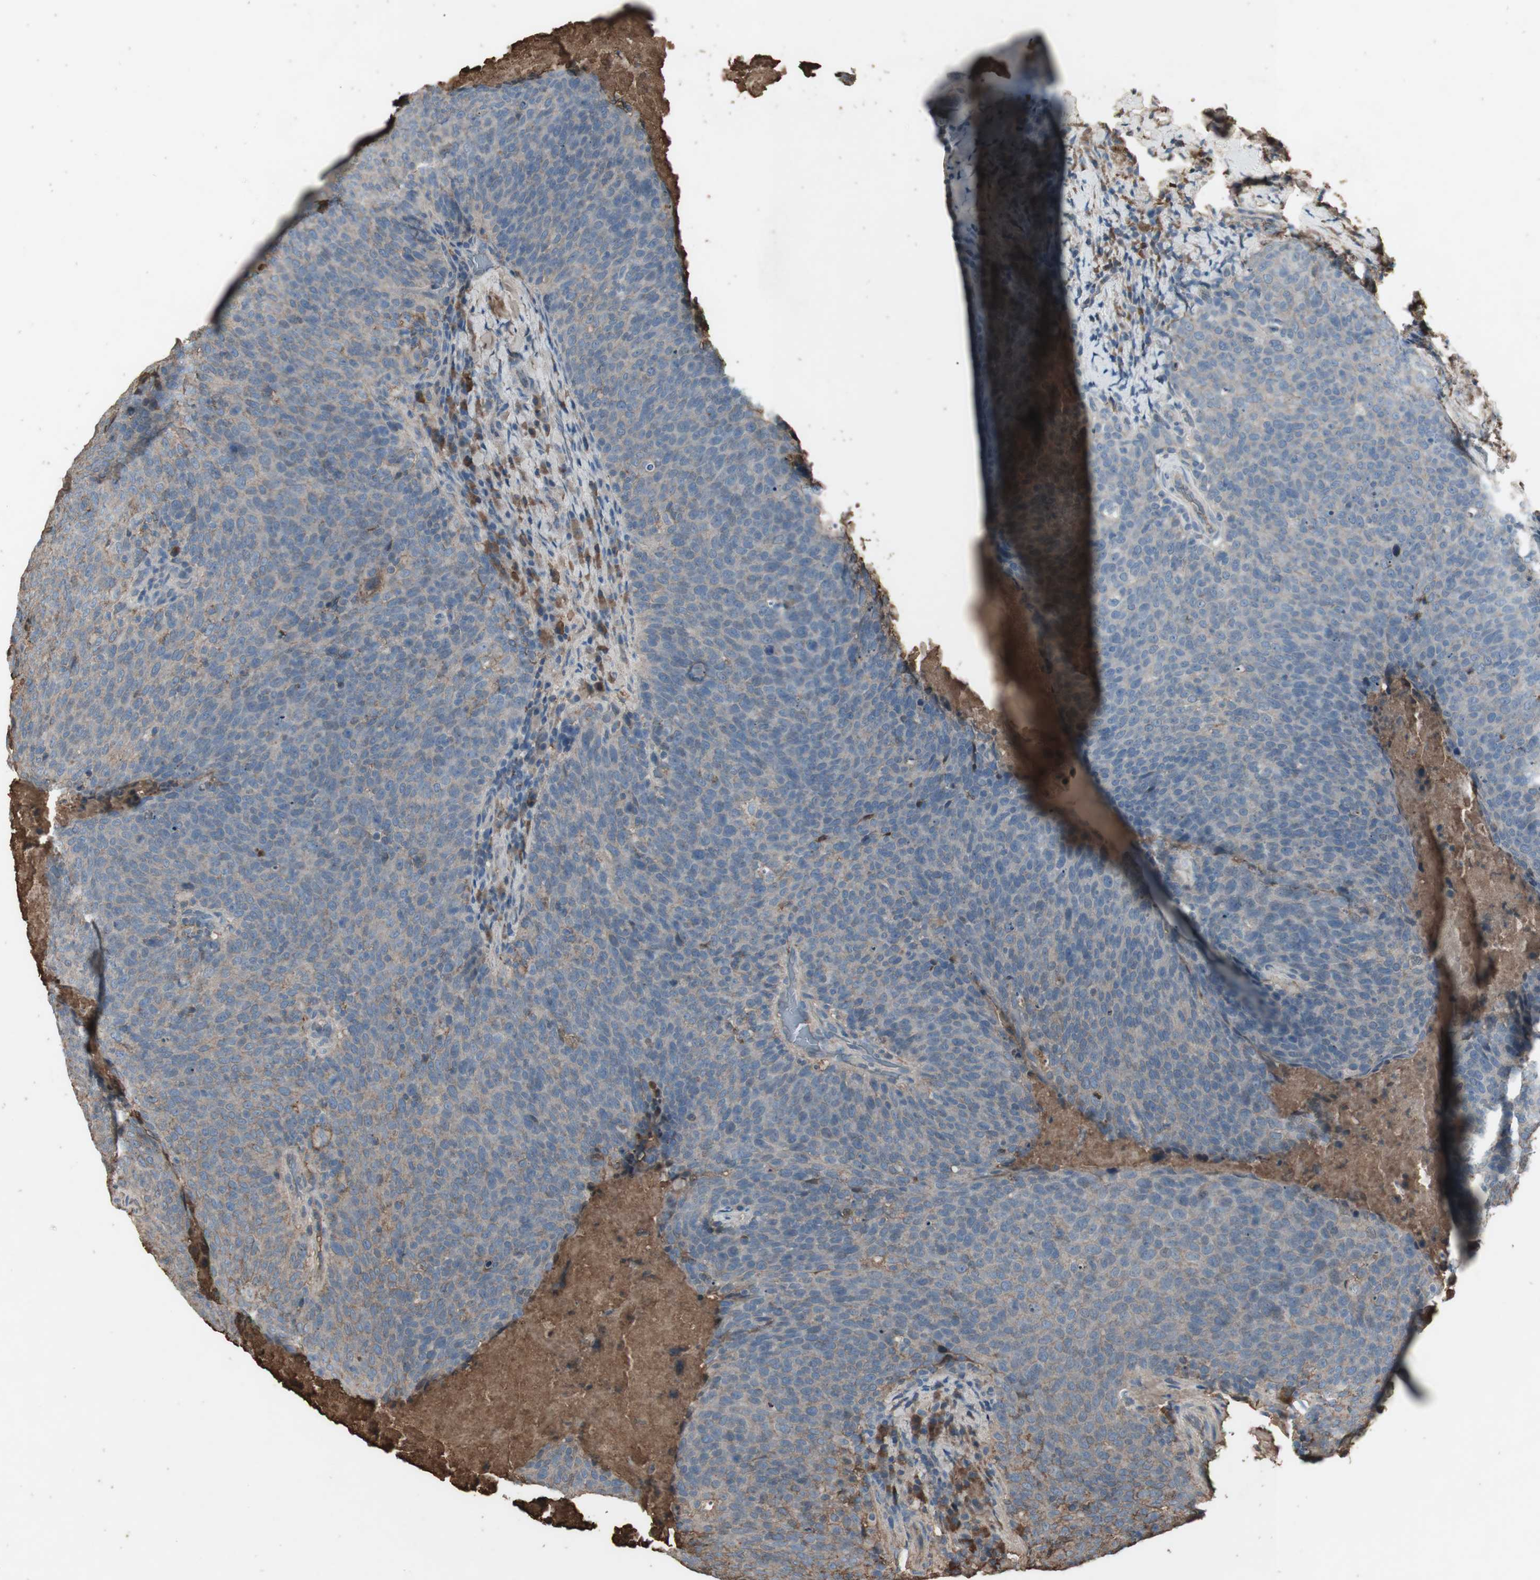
{"staining": {"intensity": "negative", "quantity": "none", "location": "none"}, "tissue": "head and neck cancer", "cell_type": "Tumor cells", "image_type": "cancer", "snomed": [{"axis": "morphology", "description": "Squamous cell carcinoma, NOS"}, {"axis": "morphology", "description": "Squamous cell carcinoma, metastatic, NOS"}, {"axis": "topography", "description": "Lymph node"}, {"axis": "topography", "description": "Head-Neck"}], "caption": "IHC of human head and neck cancer exhibits no expression in tumor cells.", "gene": "MMP14", "patient": {"sex": "male", "age": 62}}